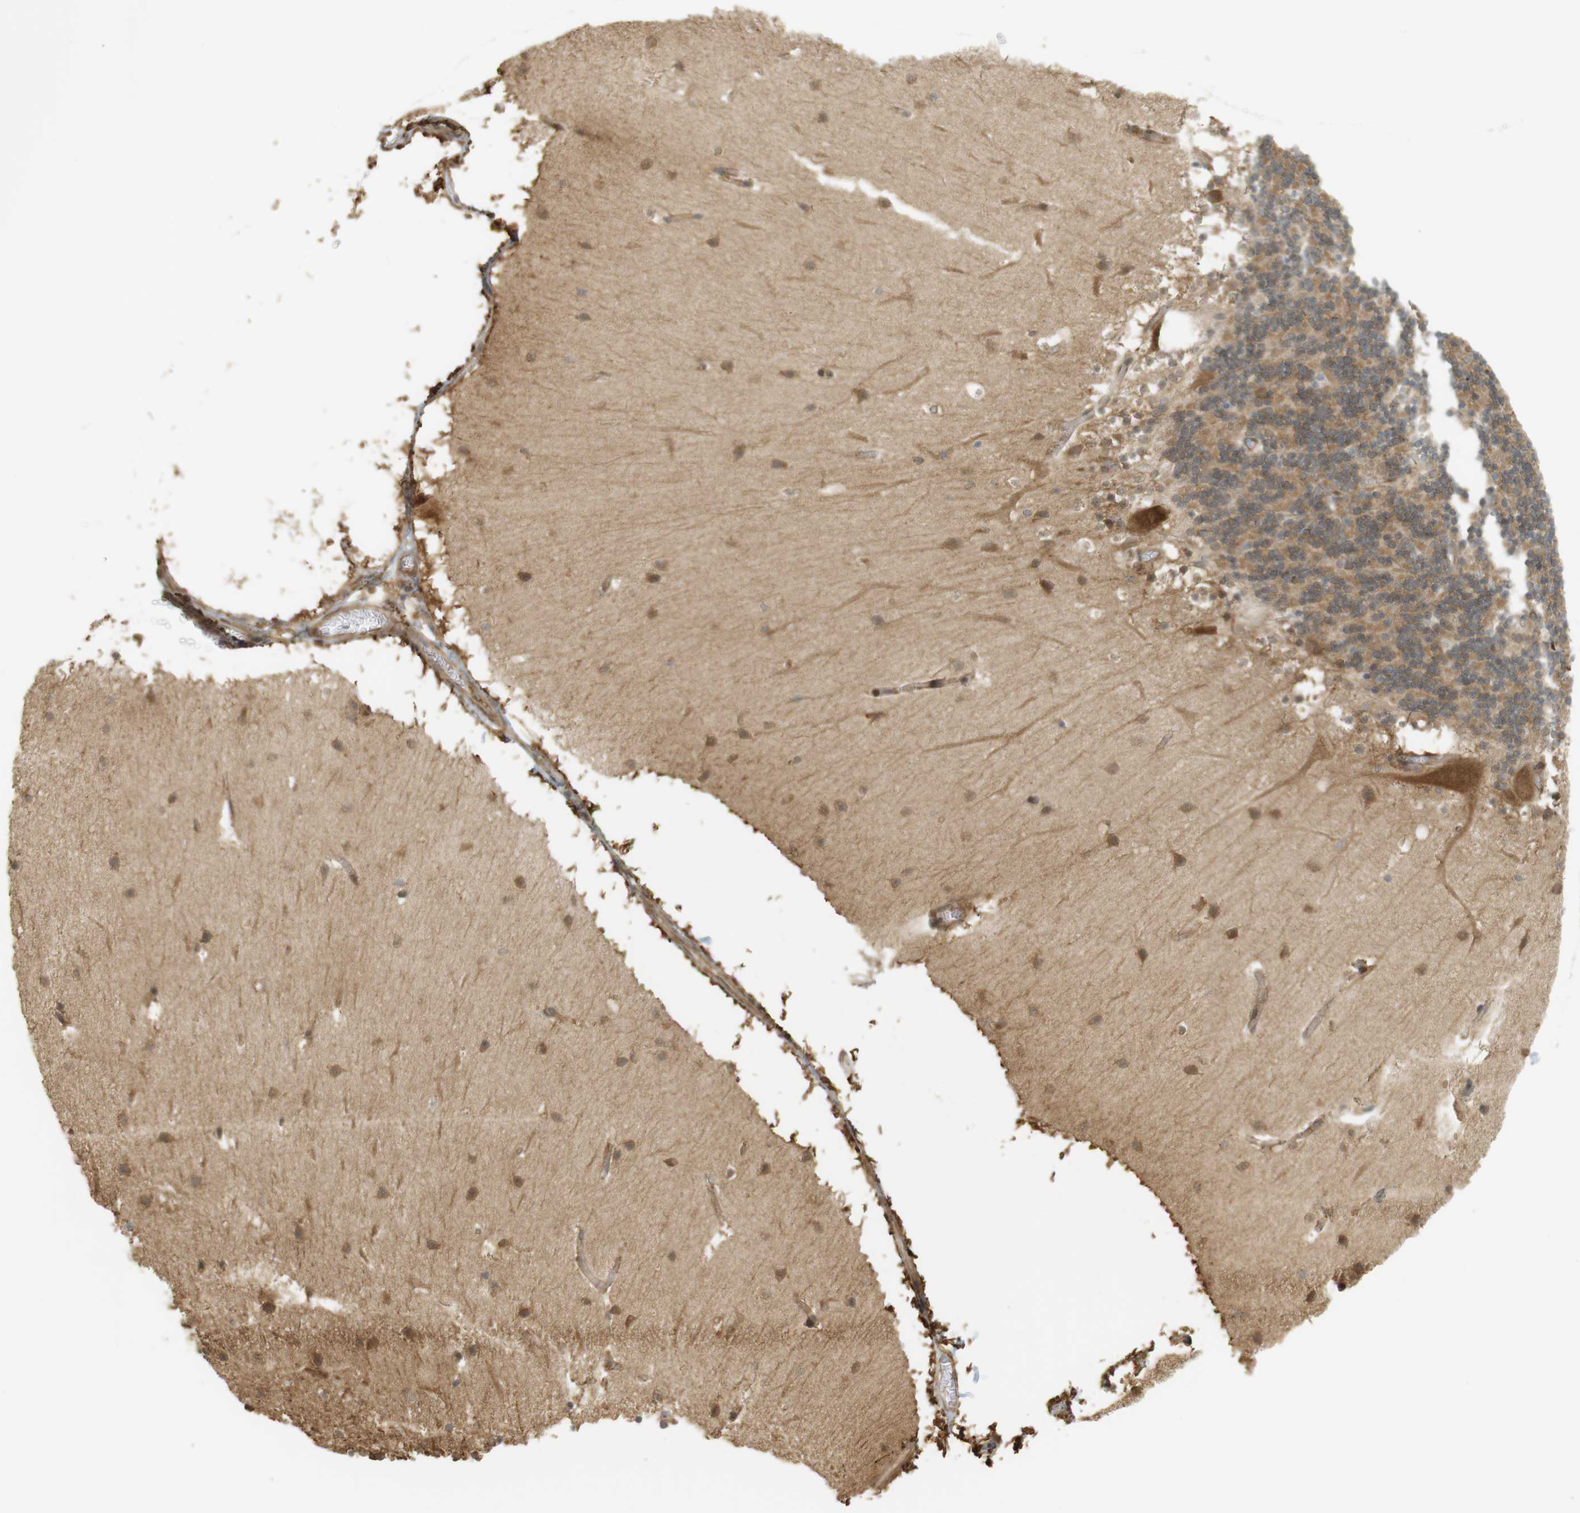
{"staining": {"intensity": "moderate", "quantity": ">75%", "location": "cytoplasmic/membranous"}, "tissue": "cerebellum", "cell_type": "Cells in granular layer", "image_type": "normal", "snomed": [{"axis": "morphology", "description": "Normal tissue, NOS"}, {"axis": "topography", "description": "Cerebellum"}], "caption": "Immunohistochemistry (IHC) (DAB (3,3'-diaminobenzidine)) staining of normal cerebellum exhibits moderate cytoplasmic/membranous protein staining in approximately >75% of cells in granular layer. (brown staining indicates protein expression, while blue staining denotes nuclei).", "gene": "PA2G4", "patient": {"sex": "male", "age": 45}}